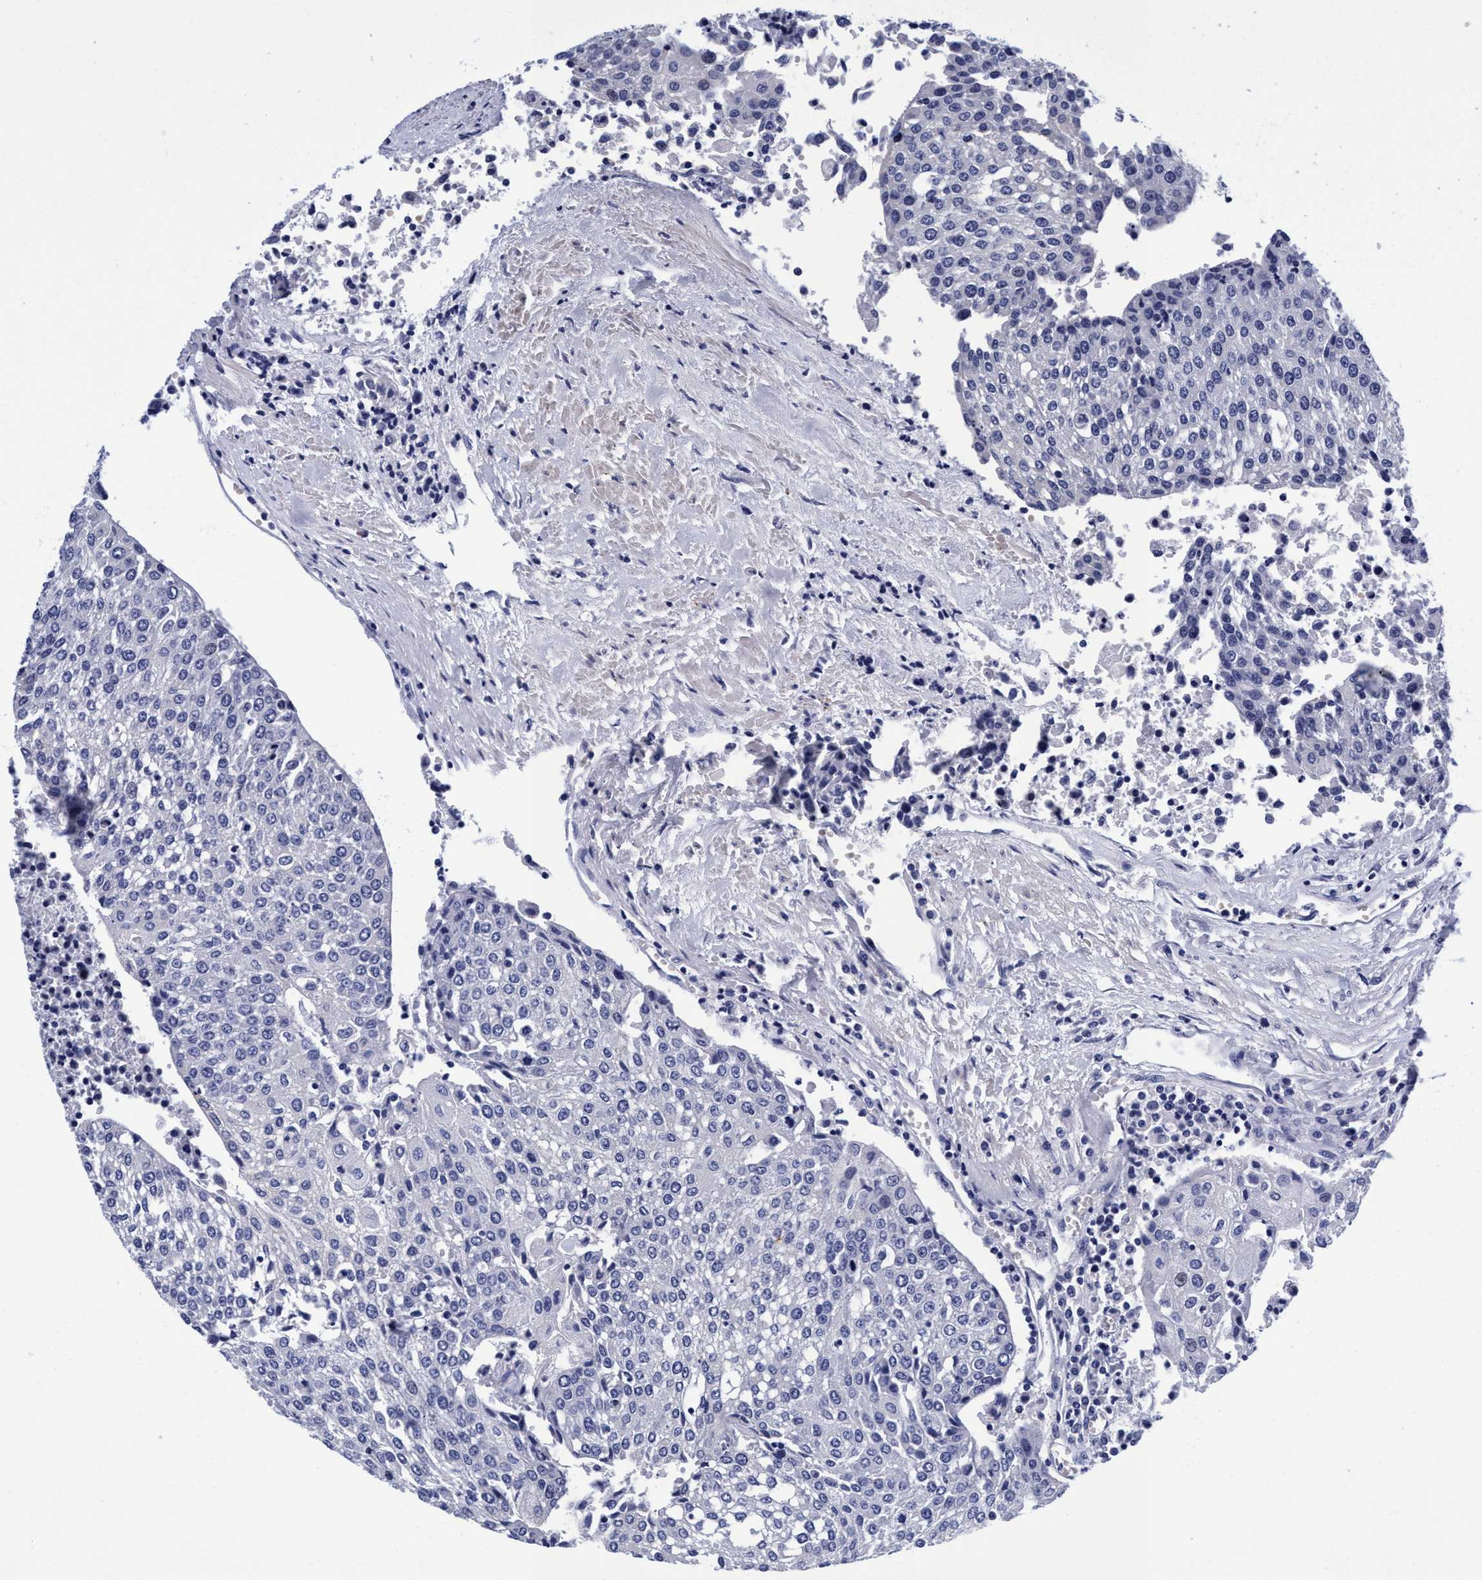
{"staining": {"intensity": "negative", "quantity": "none", "location": "none"}, "tissue": "urothelial cancer", "cell_type": "Tumor cells", "image_type": "cancer", "snomed": [{"axis": "morphology", "description": "Urothelial carcinoma, High grade"}, {"axis": "topography", "description": "Urinary bladder"}], "caption": "The photomicrograph shows no staining of tumor cells in urothelial cancer.", "gene": "PLPPR1", "patient": {"sex": "female", "age": 85}}